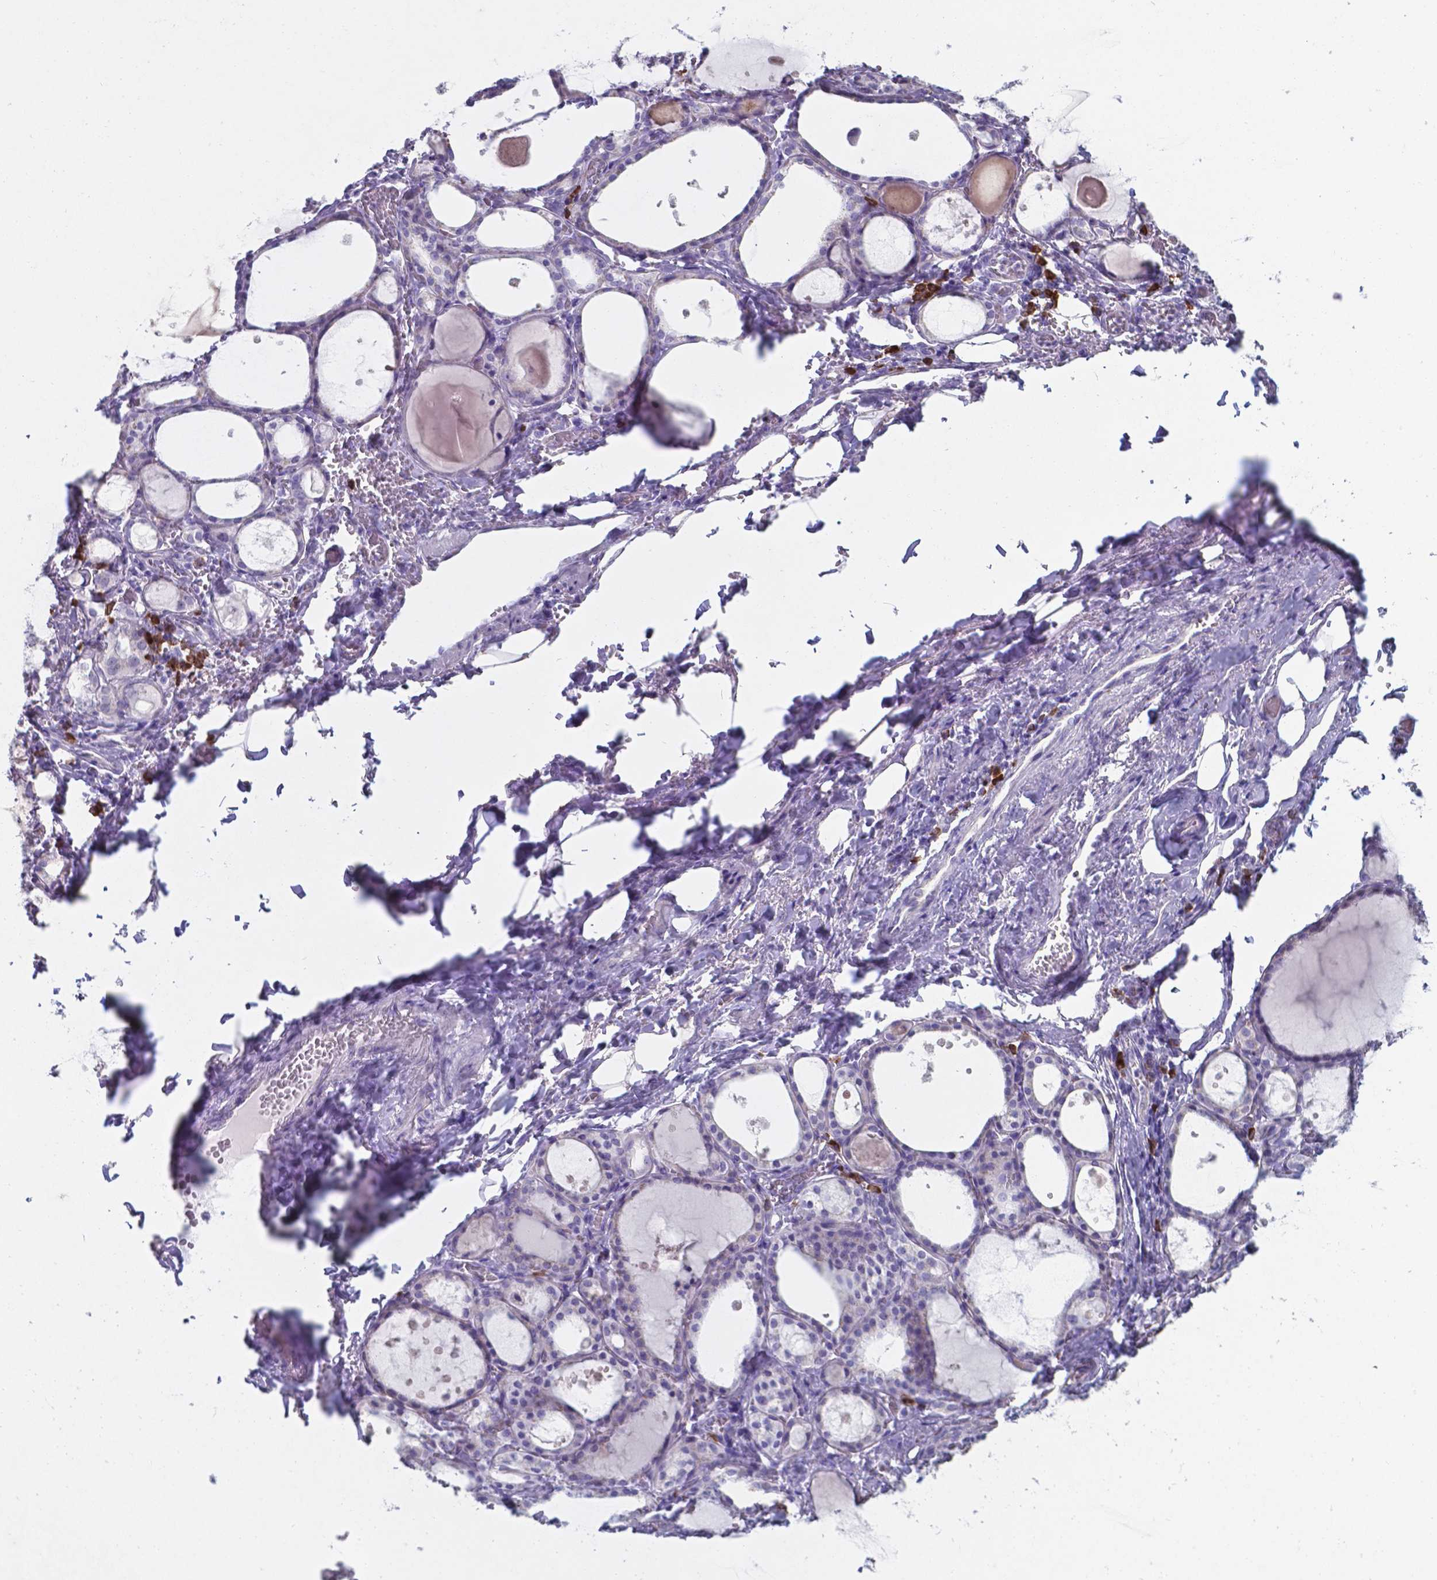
{"staining": {"intensity": "negative", "quantity": "none", "location": "none"}, "tissue": "thyroid gland", "cell_type": "Glandular cells", "image_type": "normal", "snomed": [{"axis": "morphology", "description": "Normal tissue, NOS"}, {"axis": "topography", "description": "Thyroid gland"}], "caption": "Image shows no protein expression in glandular cells of normal thyroid gland.", "gene": "UBE2J1", "patient": {"sex": "male", "age": 68}}